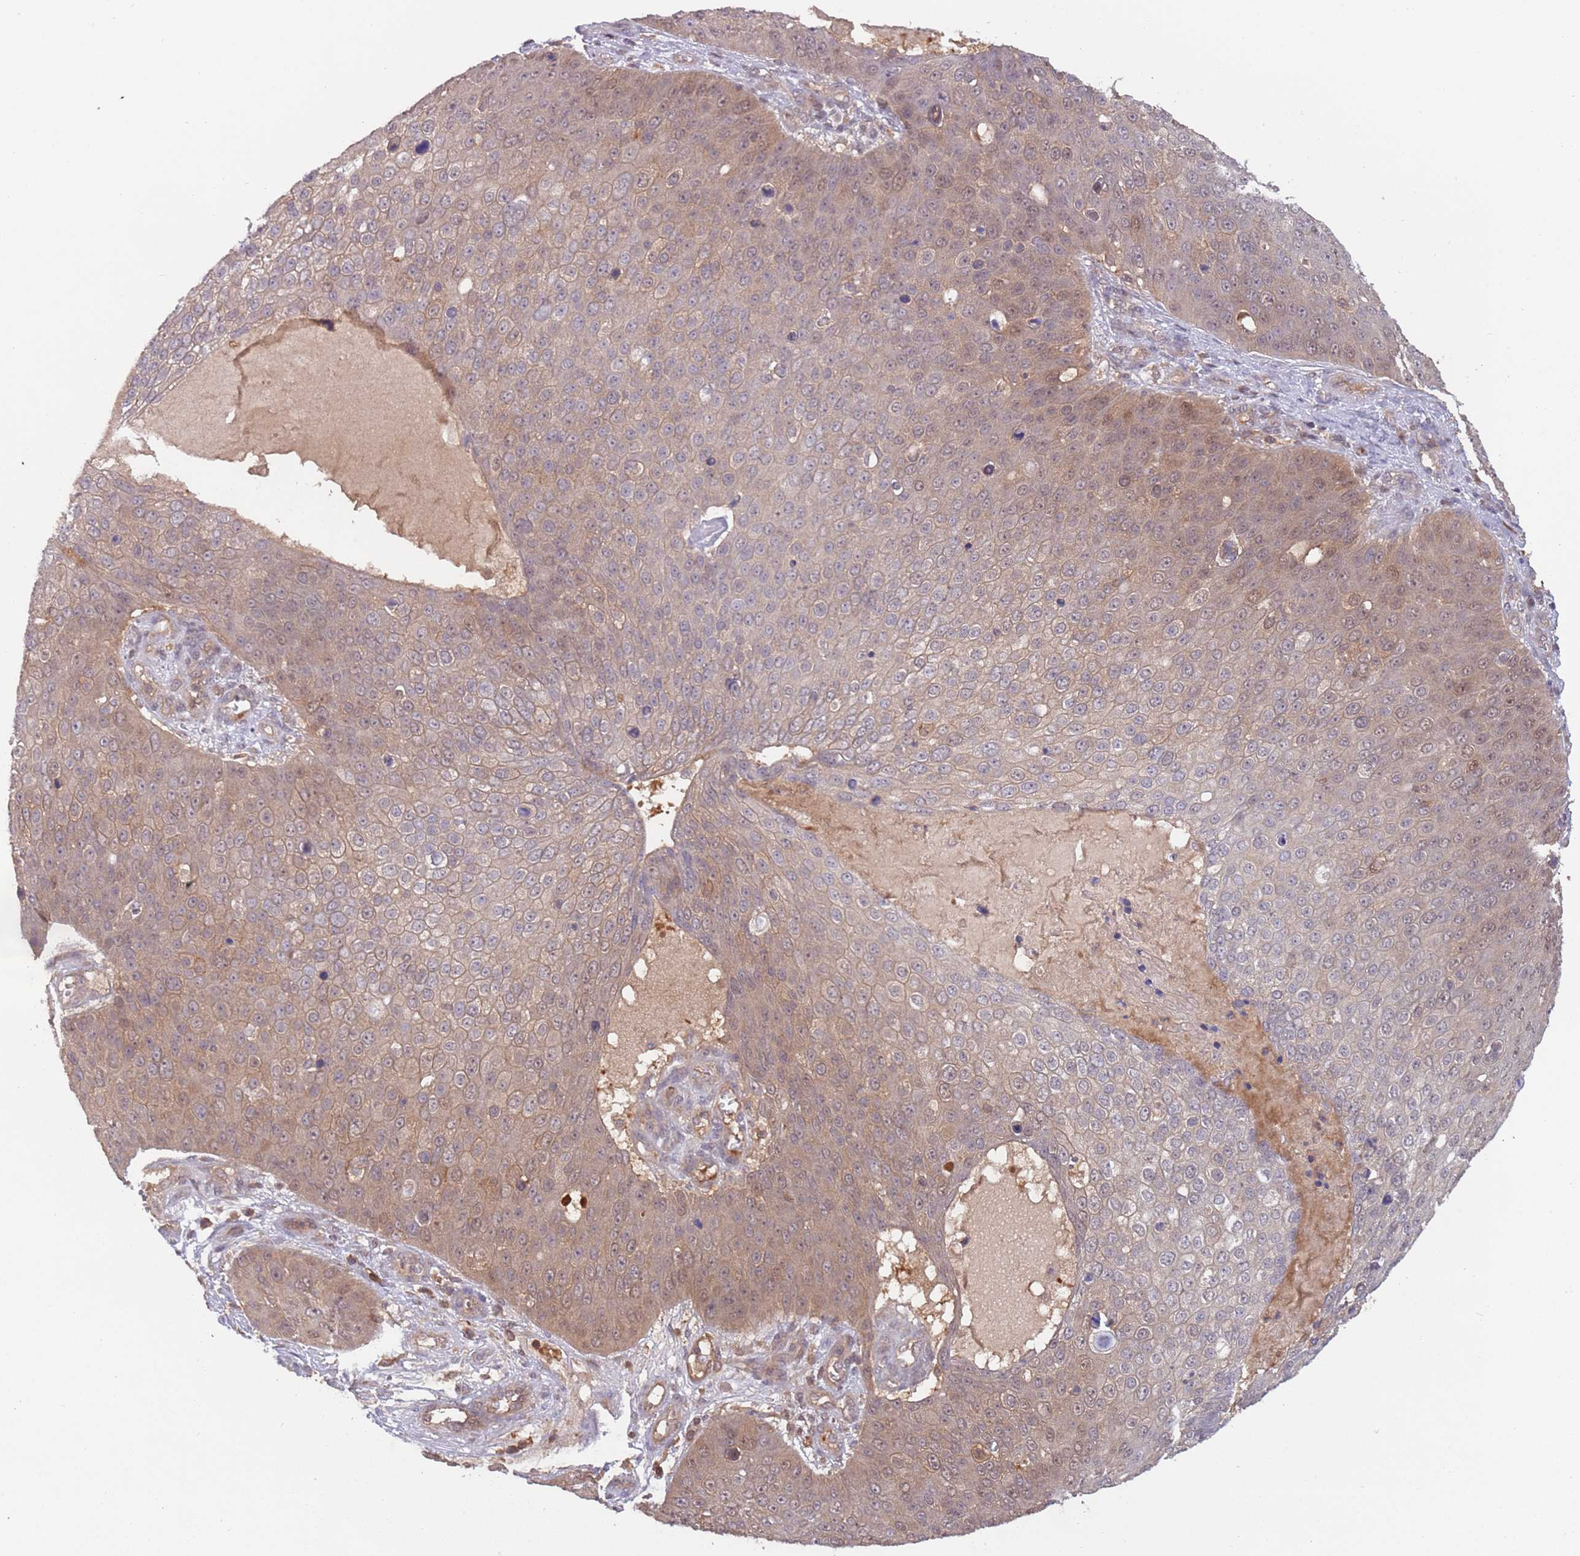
{"staining": {"intensity": "weak", "quantity": ">75%", "location": "cytoplasmic/membranous"}, "tissue": "skin cancer", "cell_type": "Tumor cells", "image_type": "cancer", "snomed": [{"axis": "morphology", "description": "Squamous cell carcinoma, NOS"}, {"axis": "topography", "description": "Skin"}], "caption": "The micrograph exhibits staining of skin cancer (squamous cell carcinoma), revealing weak cytoplasmic/membranous protein positivity (brown color) within tumor cells. Nuclei are stained in blue.", "gene": "GSDMD", "patient": {"sex": "male", "age": 71}}